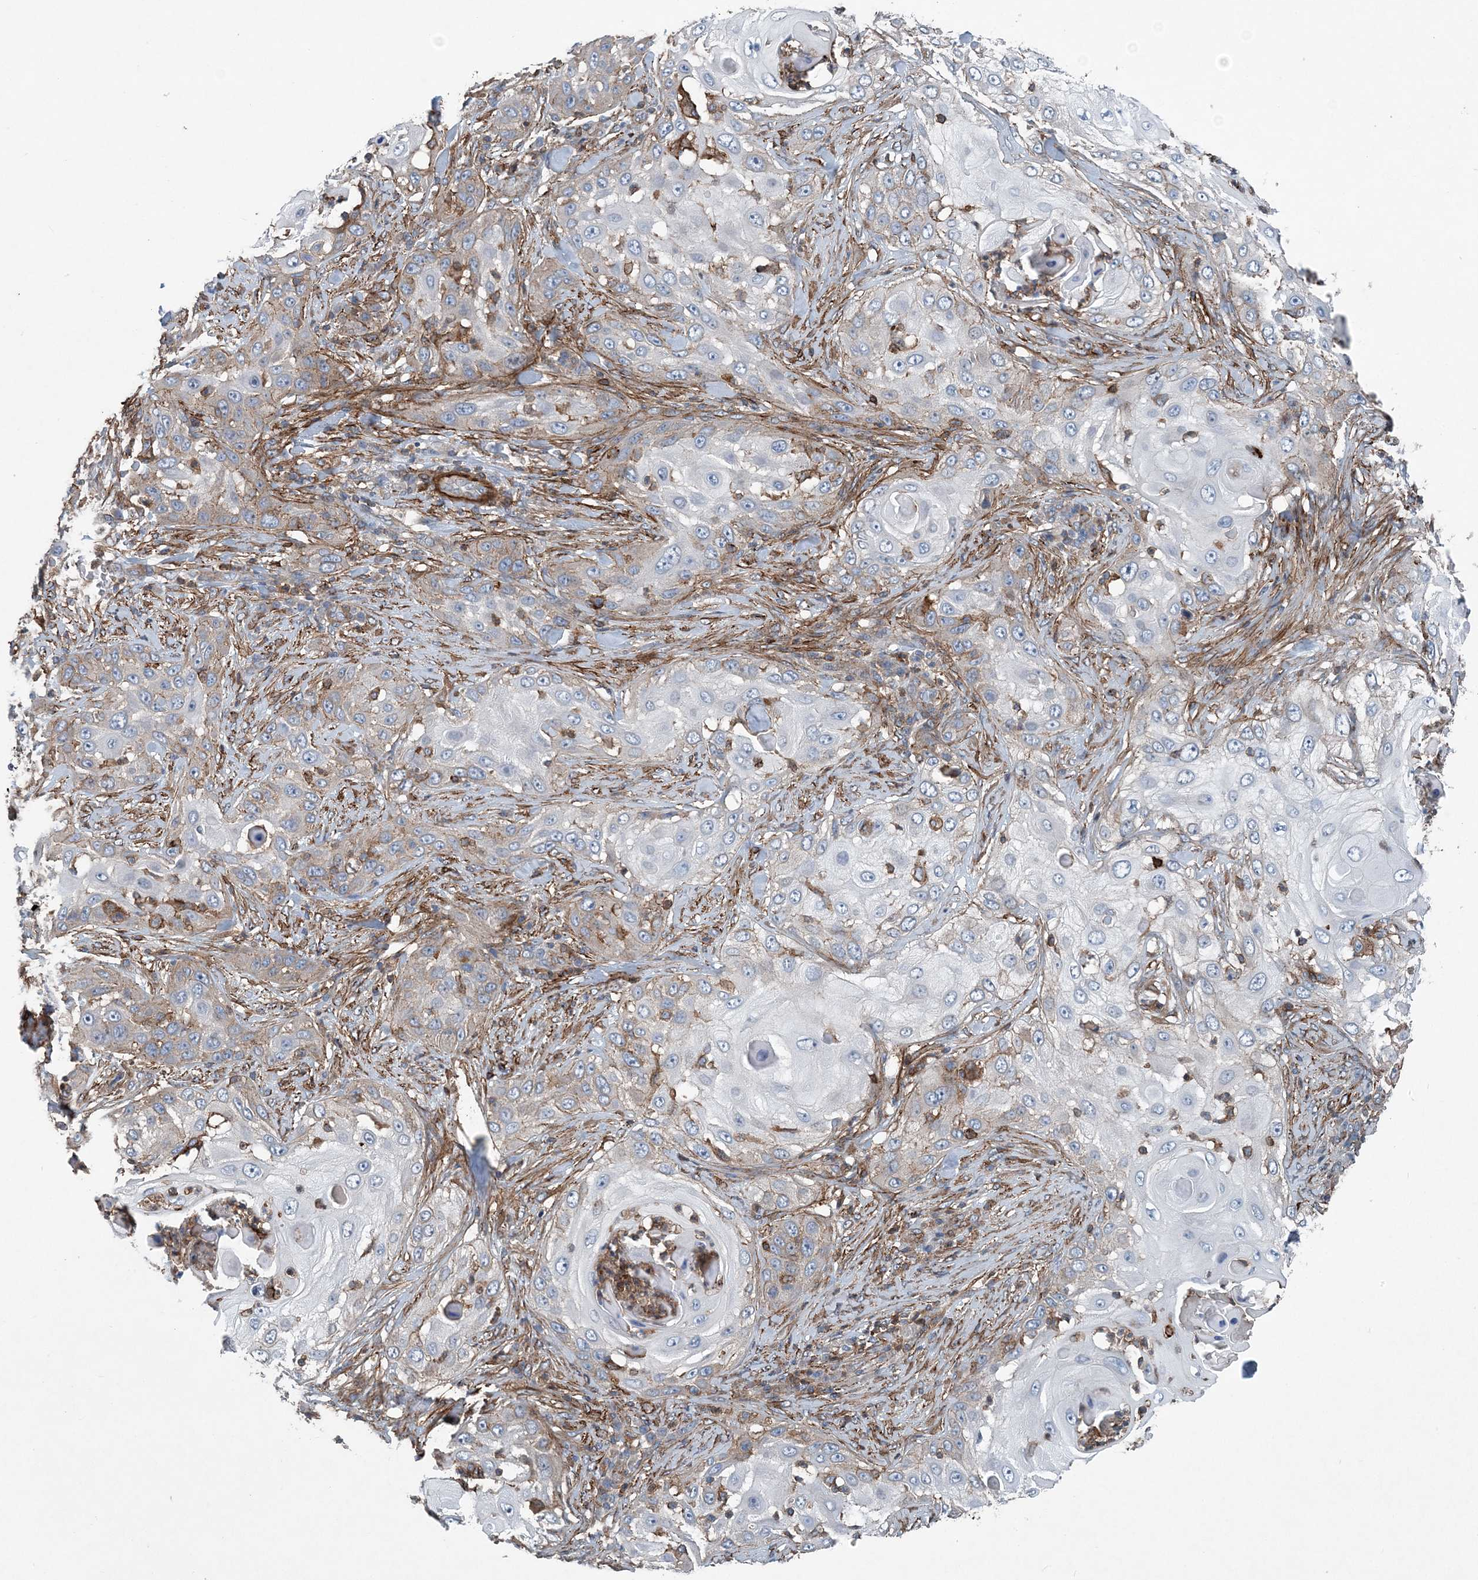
{"staining": {"intensity": "weak", "quantity": "<25%", "location": "cytoplasmic/membranous"}, "tissue": "skin cancer", "cell_type": "Tumor cells", "image_type": "cancer", "snomed": [{"axis": "morphology", "description": "Squamous cell carcinoma, NOS"}, {"axis": "topography", "description": "Skin"}], "caption": "Immunohistochemistry (IHC) photomicrograph of squamous cell carcinoma (skin) stained for a protein (brown), which reveals no expression in tumor cells. (DAB (3,3'-diaminobenzidine) immunohistochemistry (IHC) visualized using brightfield microscopy, high magnification).", "gene": "DGUOK", "patient": {"sex": "female", "age": 44}}